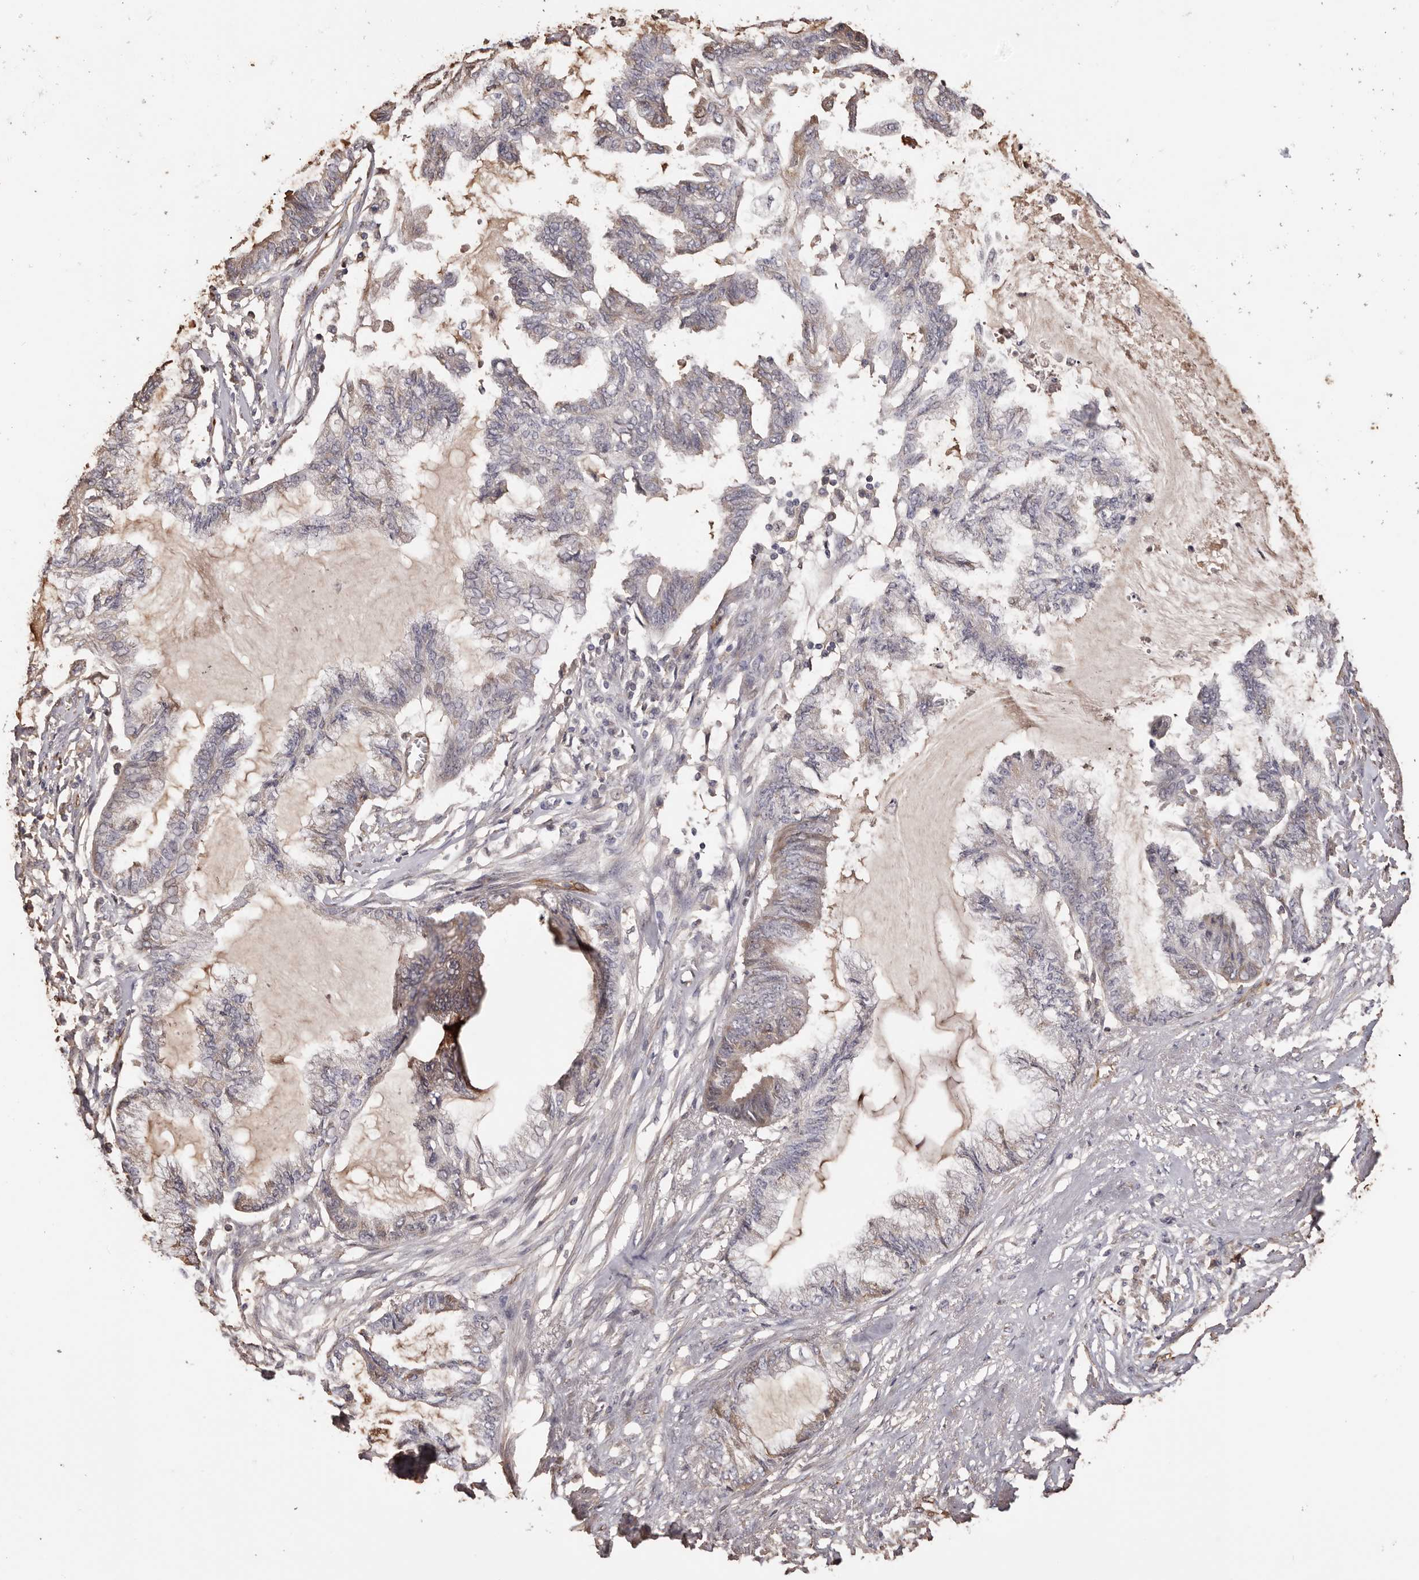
{"staining": {"intensity": "moderate", "quantity": "25%-75%", "location": "cytoplasmic/membranous"}, "tissue": "endometrial cancer", "cell_type": "Tumor cells", "image_type": "cancer", "snomed": [{"axis": "morphology", "description": "Adenocarcinoma, NOS"}, {"axis": "topography", "description": "Endometrium"}], "caption": "Protein staining shows moderate cytoplasmic/membranous positivity in approximately 25%-75% of tumor cells in endometrial adenocarcinoma.", "gene": "ZNF557", "patient": {"sex": "female", "age": 86}}